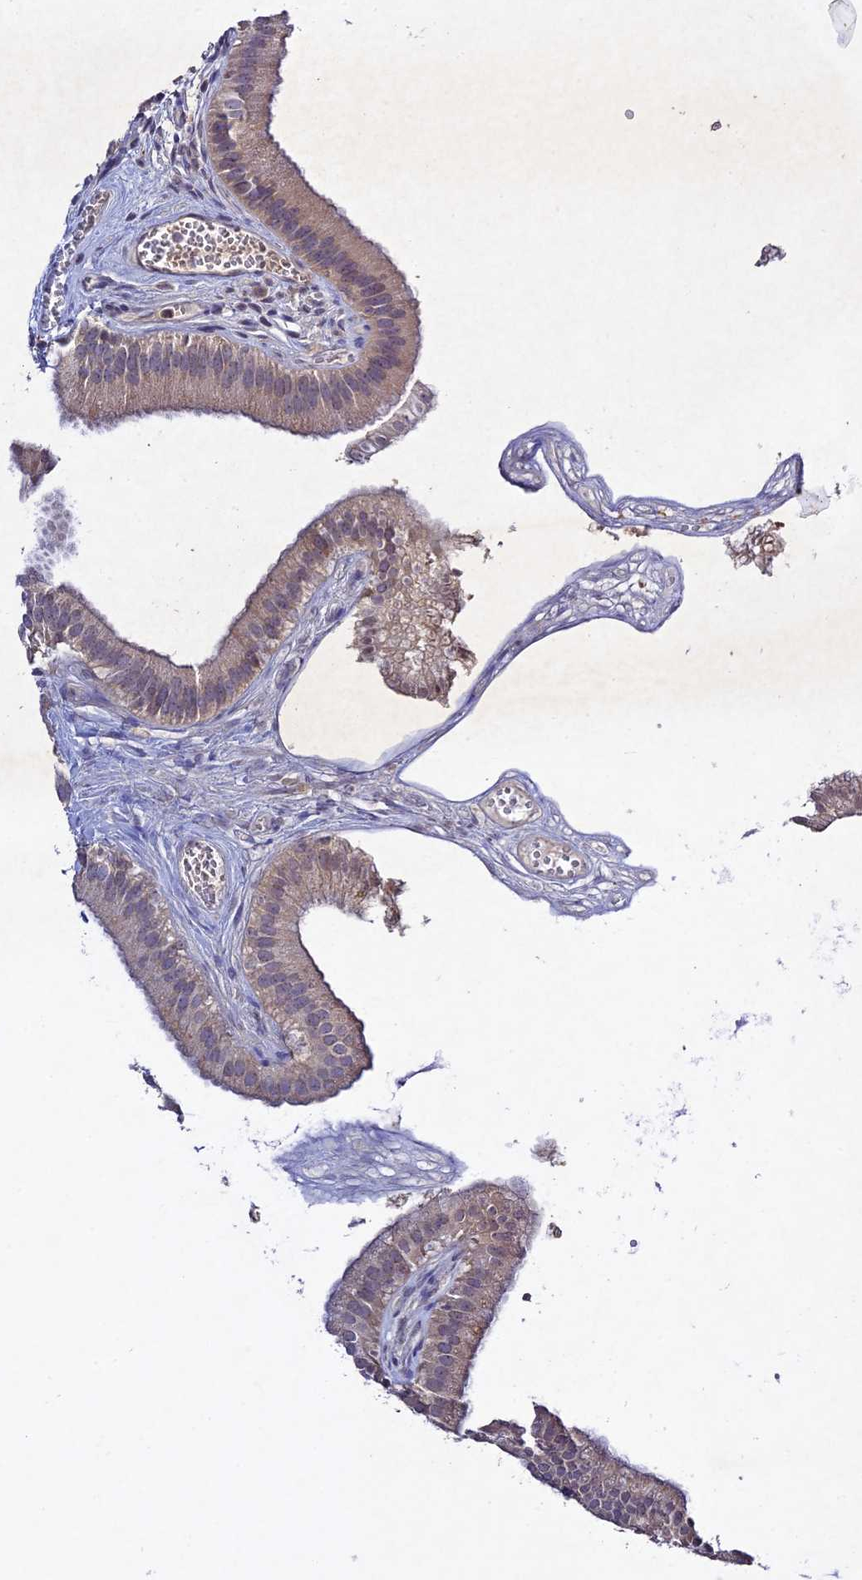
{"staining": {"intensity": "weak", "quantity": ">75%", "location": "cytoplasmic/membranous"}, "tissue": "gallbladder", "cell_type": "Glandular cells", "image_type": "normal", "snomed": [{"axis": "morphology", "description": "Normal tissue, NOS"}, {"axis": "topography", "description": "Gallbladder"}], "caption": "IHC micrograph of normal gallbladder stained for a protein (brown), which reveals low levels of weak cytoplasmic/membranous positivity in about >75% of glandular cells.", "gene": "CHST5", "patient": {"sex": "female", "age": 54}}